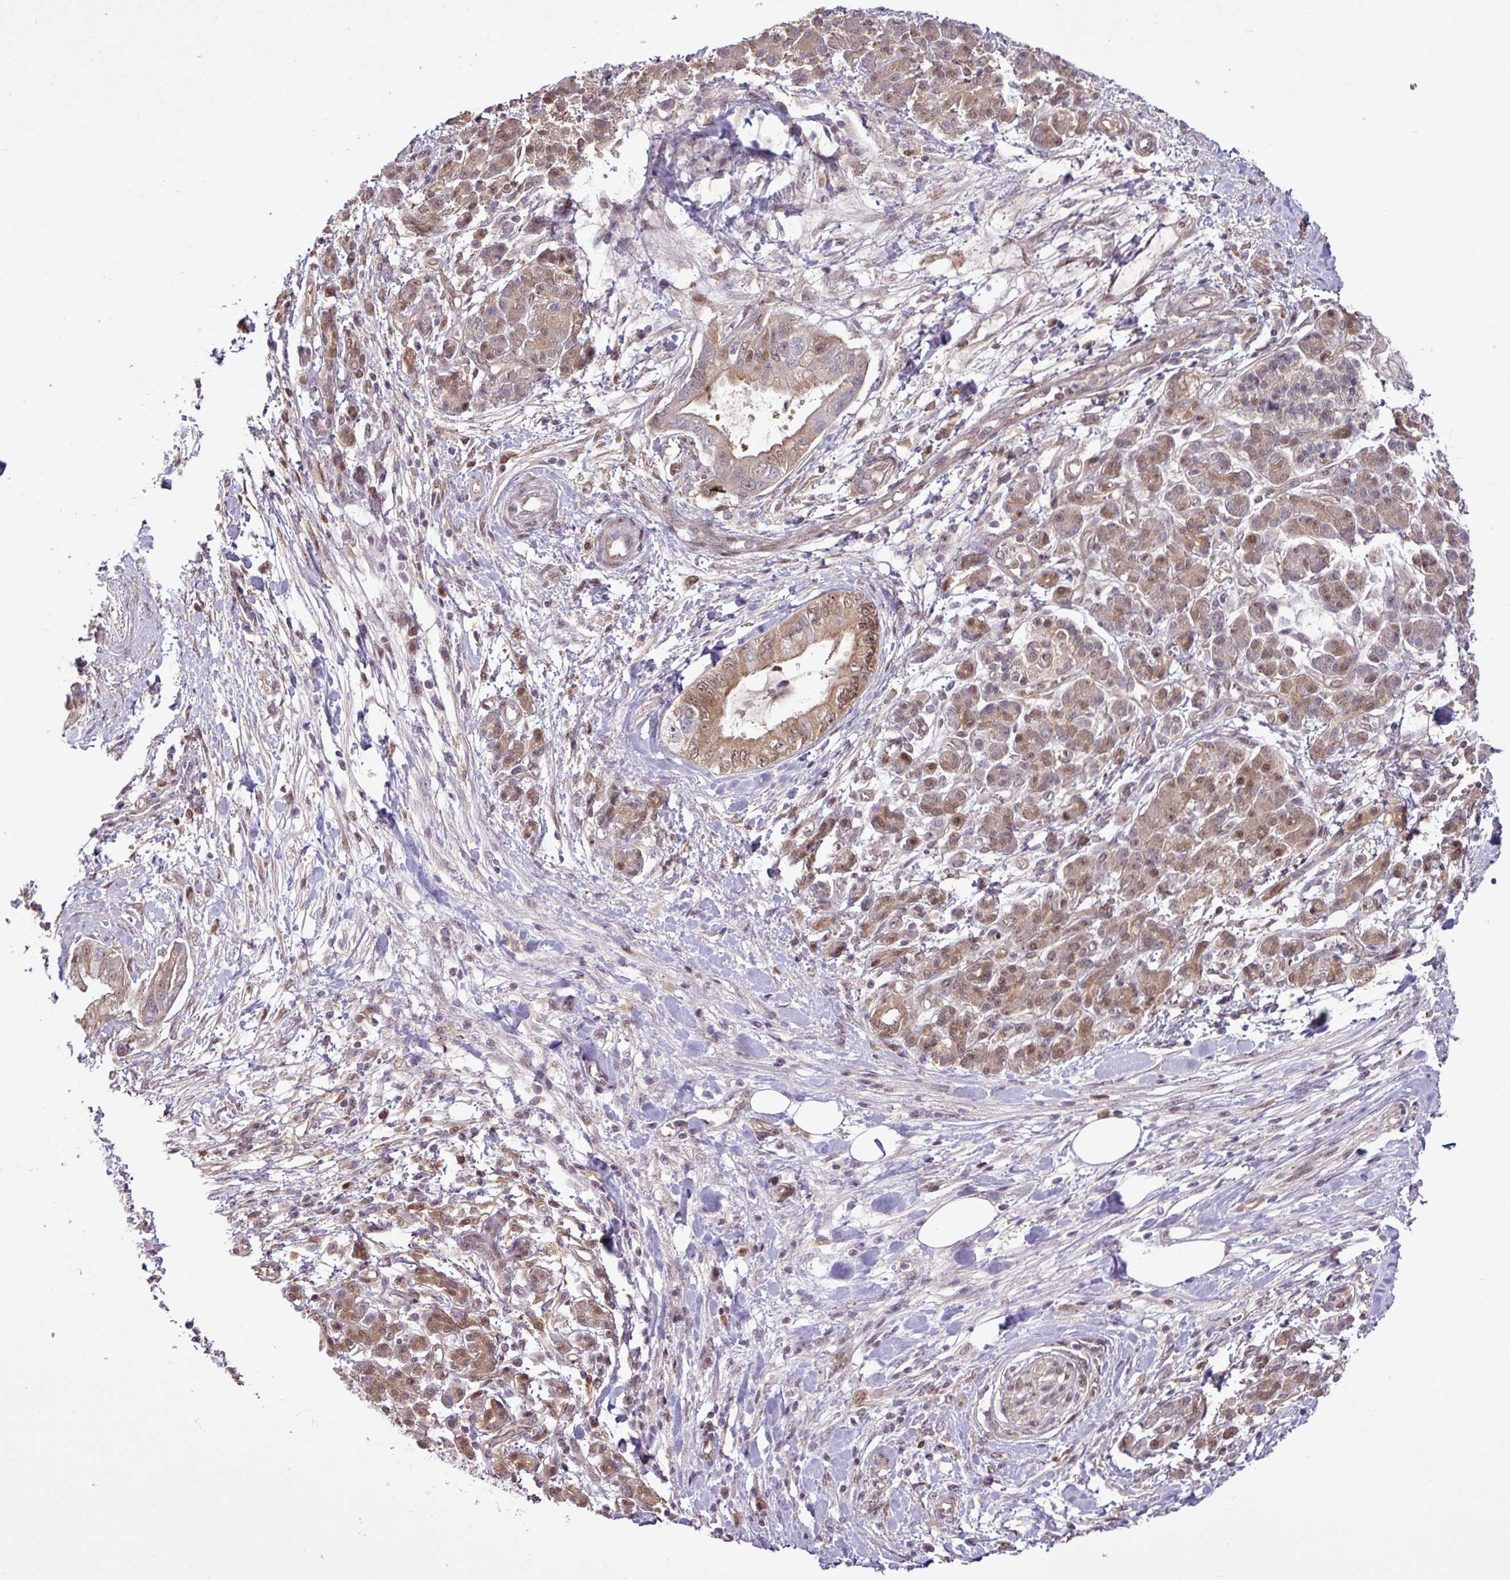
{"staining": {"intensity": "moderate", "quantity": "25%-75%", "location": "cytoplasmic/membranous,nuclear"}, "tissue": "pancreatic cancer", "cell_type": "Tumor cells", "image_type": "cancer", "snomed": [{"axis": "morphology", "description": "Adenocarcinoma, NOS"}, {"axis": "topography", "description": "Pancreas"}], "caption": "The immunohistochemical stain shows moderate cytoplasmic/membranous and nuclear positivity in tumor cells of pancreatic cancer (adenocarcinoma) tissue. The protein of interest is shown in brown color, while the nuclei are stained blue.", "gene": "ITPKC", "patient": {"sex": "male", "age": 48}}